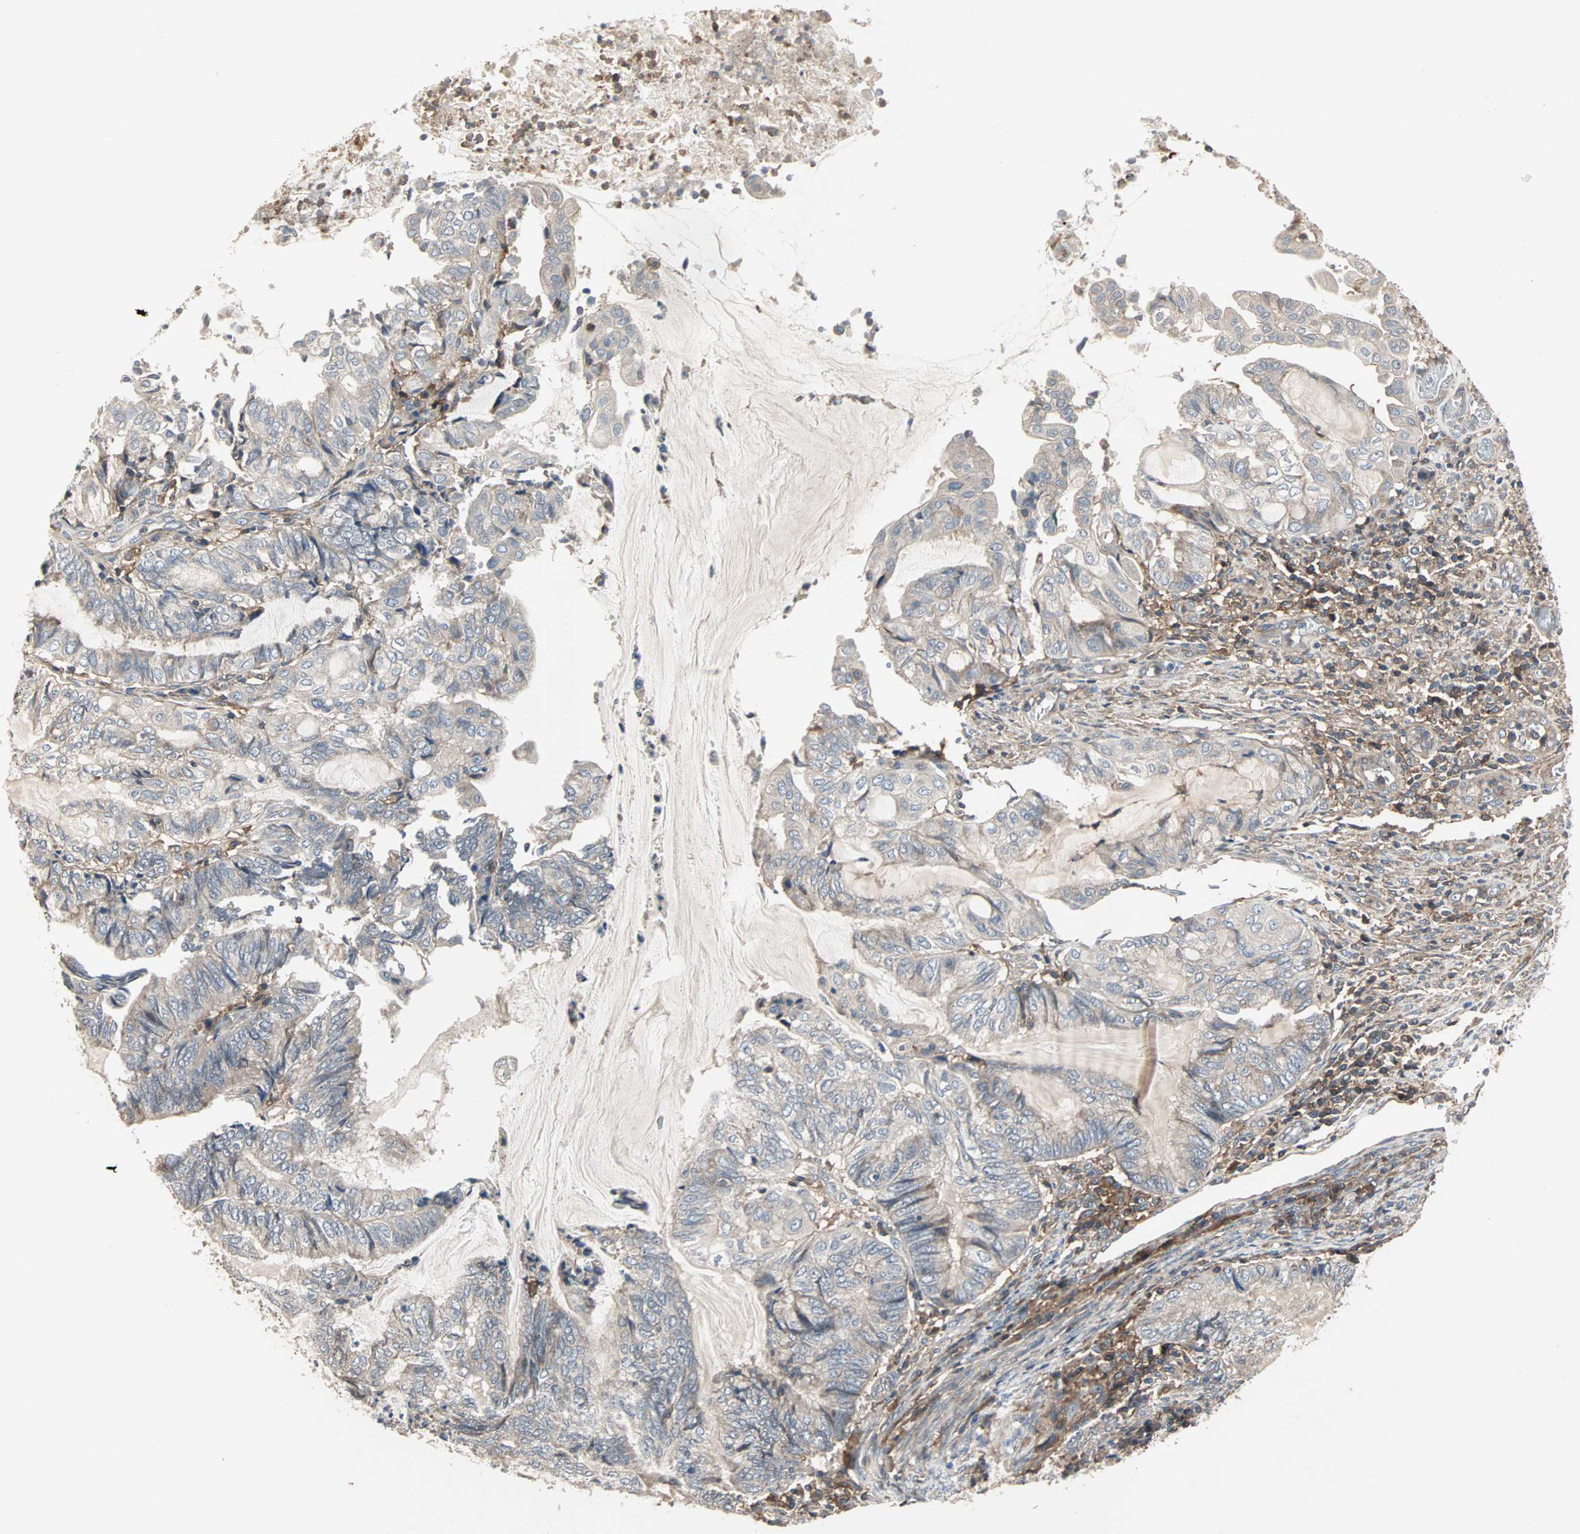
{"staining": {"intensity": "weak", "quantity": "25%-75%", "location": "cytoplasmic/membranous"}, "tissue": "endometrial cancer", "cell_type": "Tumor cells", "image_type": "cancer", "snomed": [{"axis": "morphology", "description": "Adenocarcinoma, NOS"}, {"axis": "topography", "description": "Uterus"}, {"axis": "topography", "description": "Endometrium"}], "caption": "Adenocarcinoma (endometrial) tissue reveals weak cytoplasmic/membranous staining in about 25%-75% of tumor cells Using DAB (3,3'-diaminobenzidine) (brown) and hematoxylin (blue) stains, captured at high magnification using brightfield microscopy.", "gene": "GNAI2", "patient": {"sex": "female", "age": 70}}